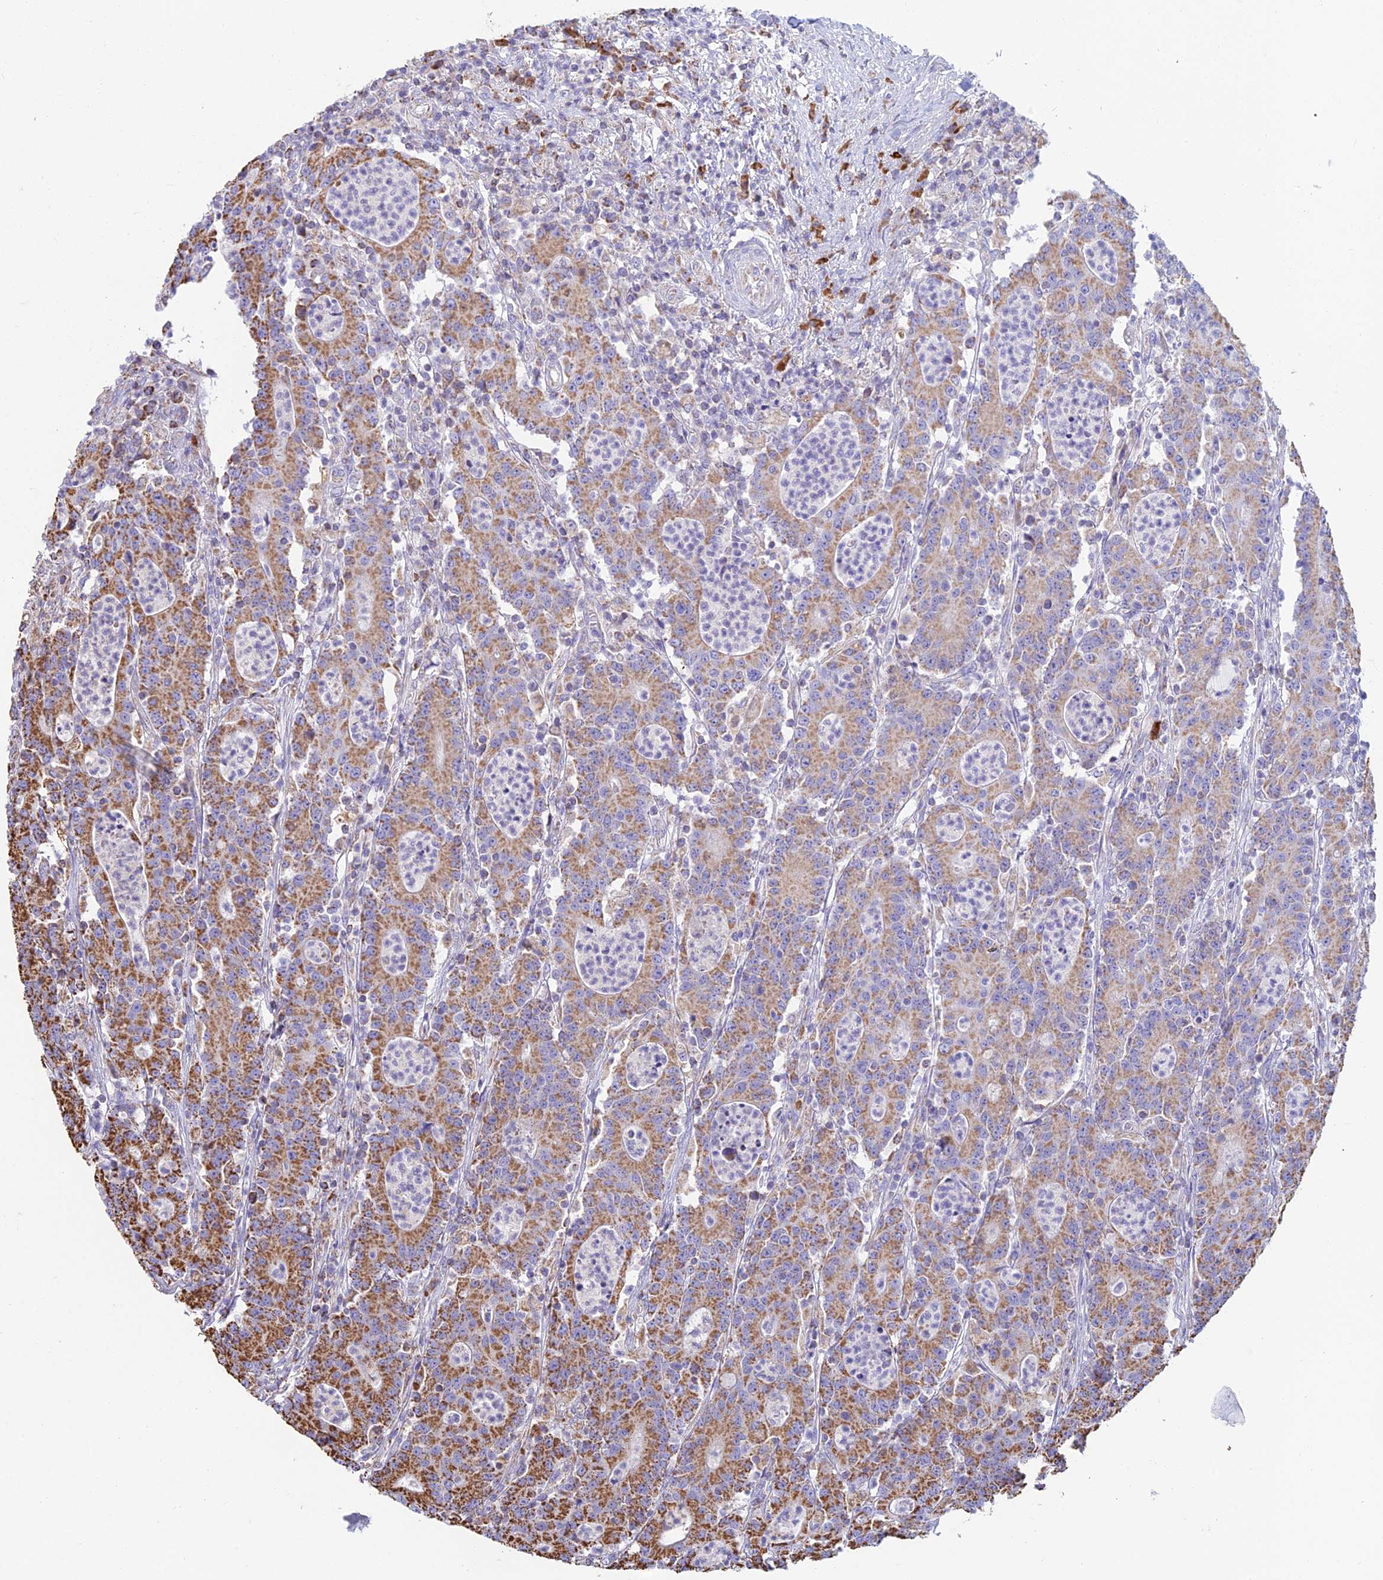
{"staining": {"intensity": "moderate", "quantity": ">75%", "location": "cytoplasmic/membranous"}, "tissue": "colorectal cancer", "cell_type": "Tumor cells", "image_type": "cancer", "snomed": [{"axis": "morphology", "description": "Adenocarcinoma, NOS"}, {"axis": "topography", "description": "Colon"}], "caption": "Colorectal cancer stained with a protein marker shows moderate staining in tumor cells.", "gene": "OR2W3", "patient": {"sex": "male", "age": 83}}